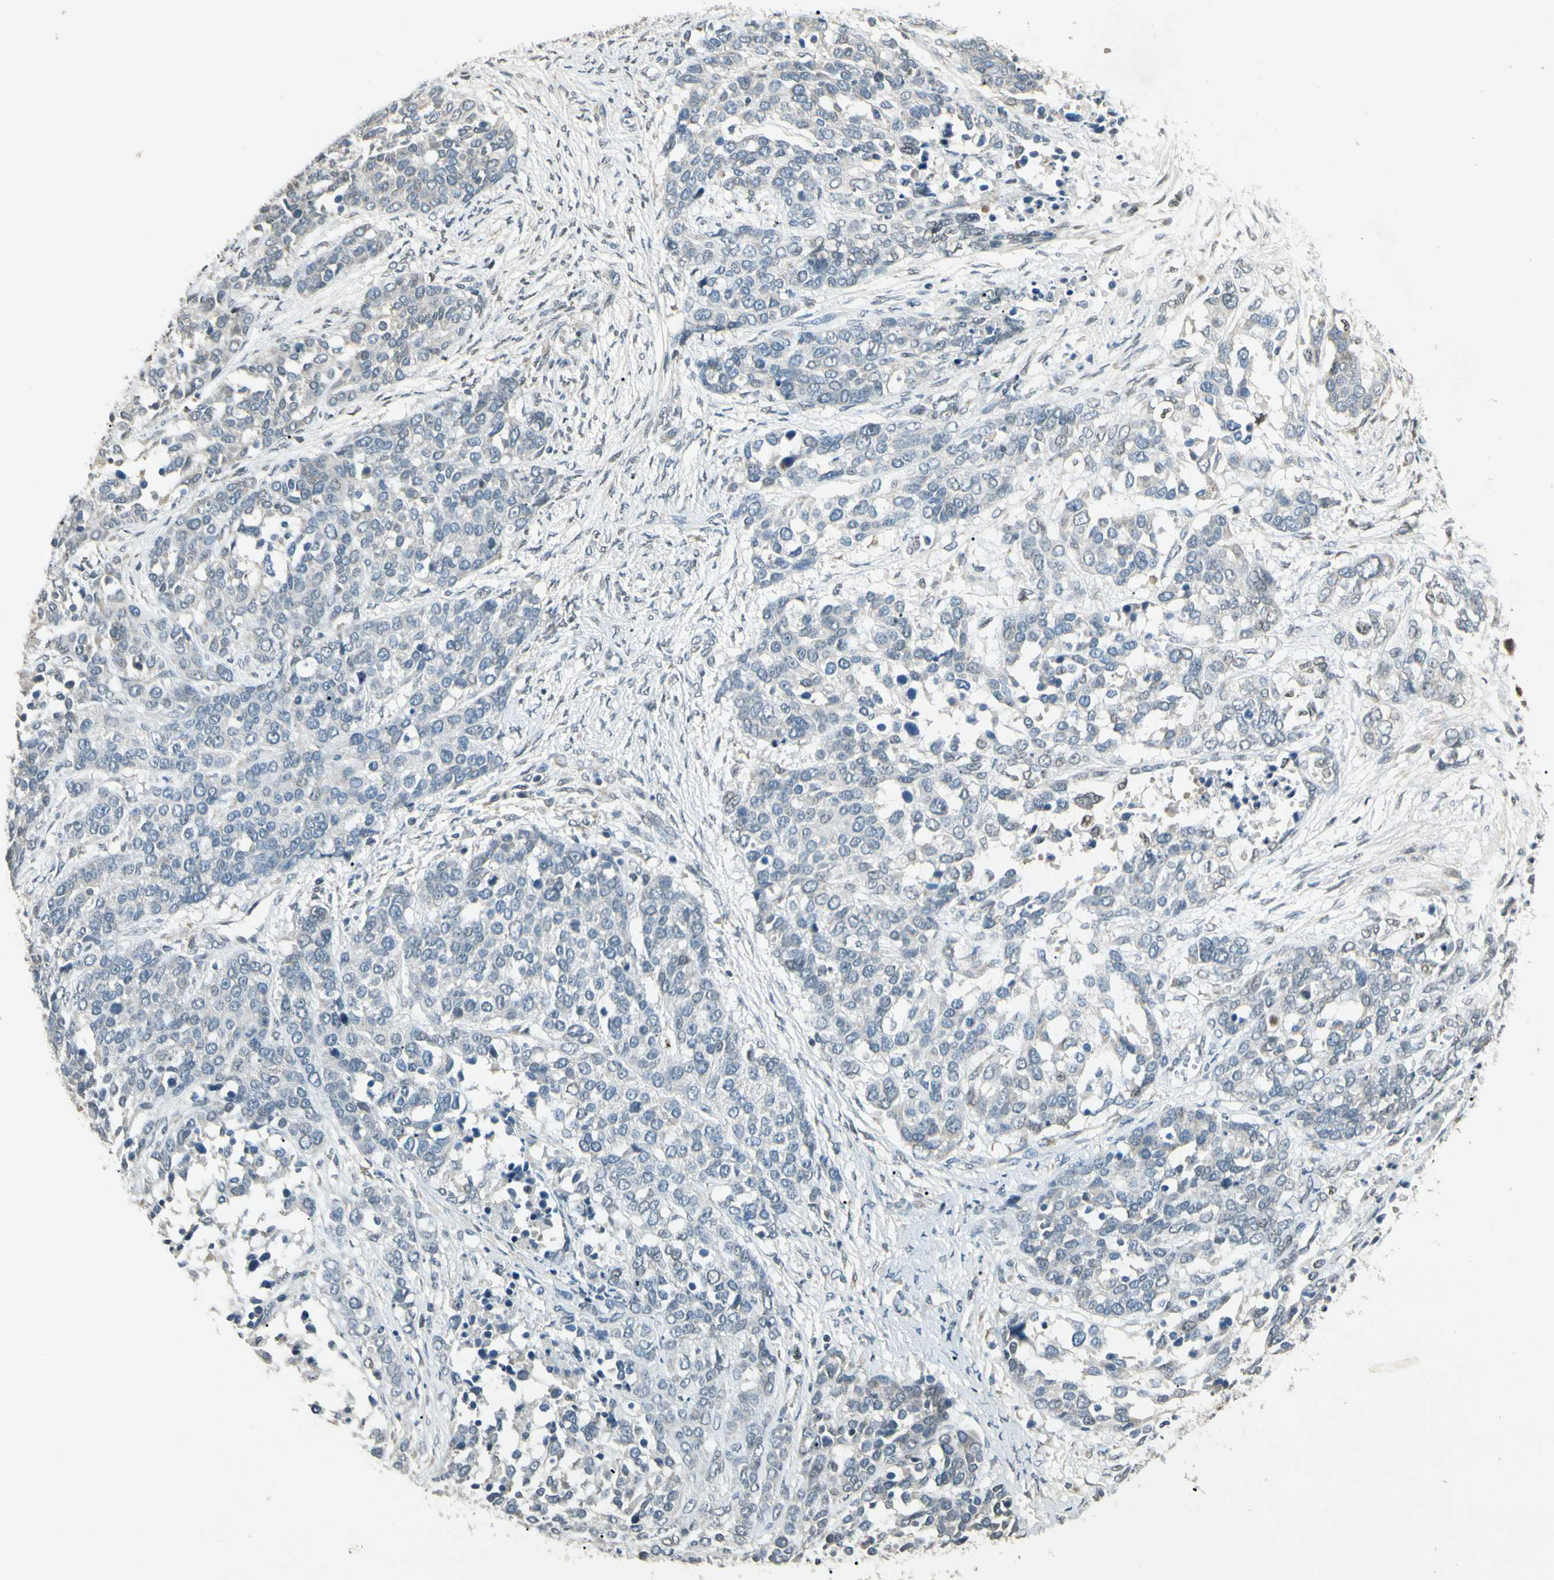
{"staining": {"intensity": "weak", "quantity": "<25%", "location": "cytoplasmic/membranous"}, "tissue": "ovarian cancer", "cell_type": "Tumor cells", "image_type": "cancer", "snomed": [{"axis": "morphology", "description": "Cystadenocarcinoma, serous, NOS"}, {"axis": "topography", "description": "Ovary"}], "caption": "Micrograph shows no protein expression in tumor cells of ovarian cancer (serous cystadenocarcinoma) tissue.", "gene": "ZBTB4", "patient": {"sex": "female", "age": 44}}